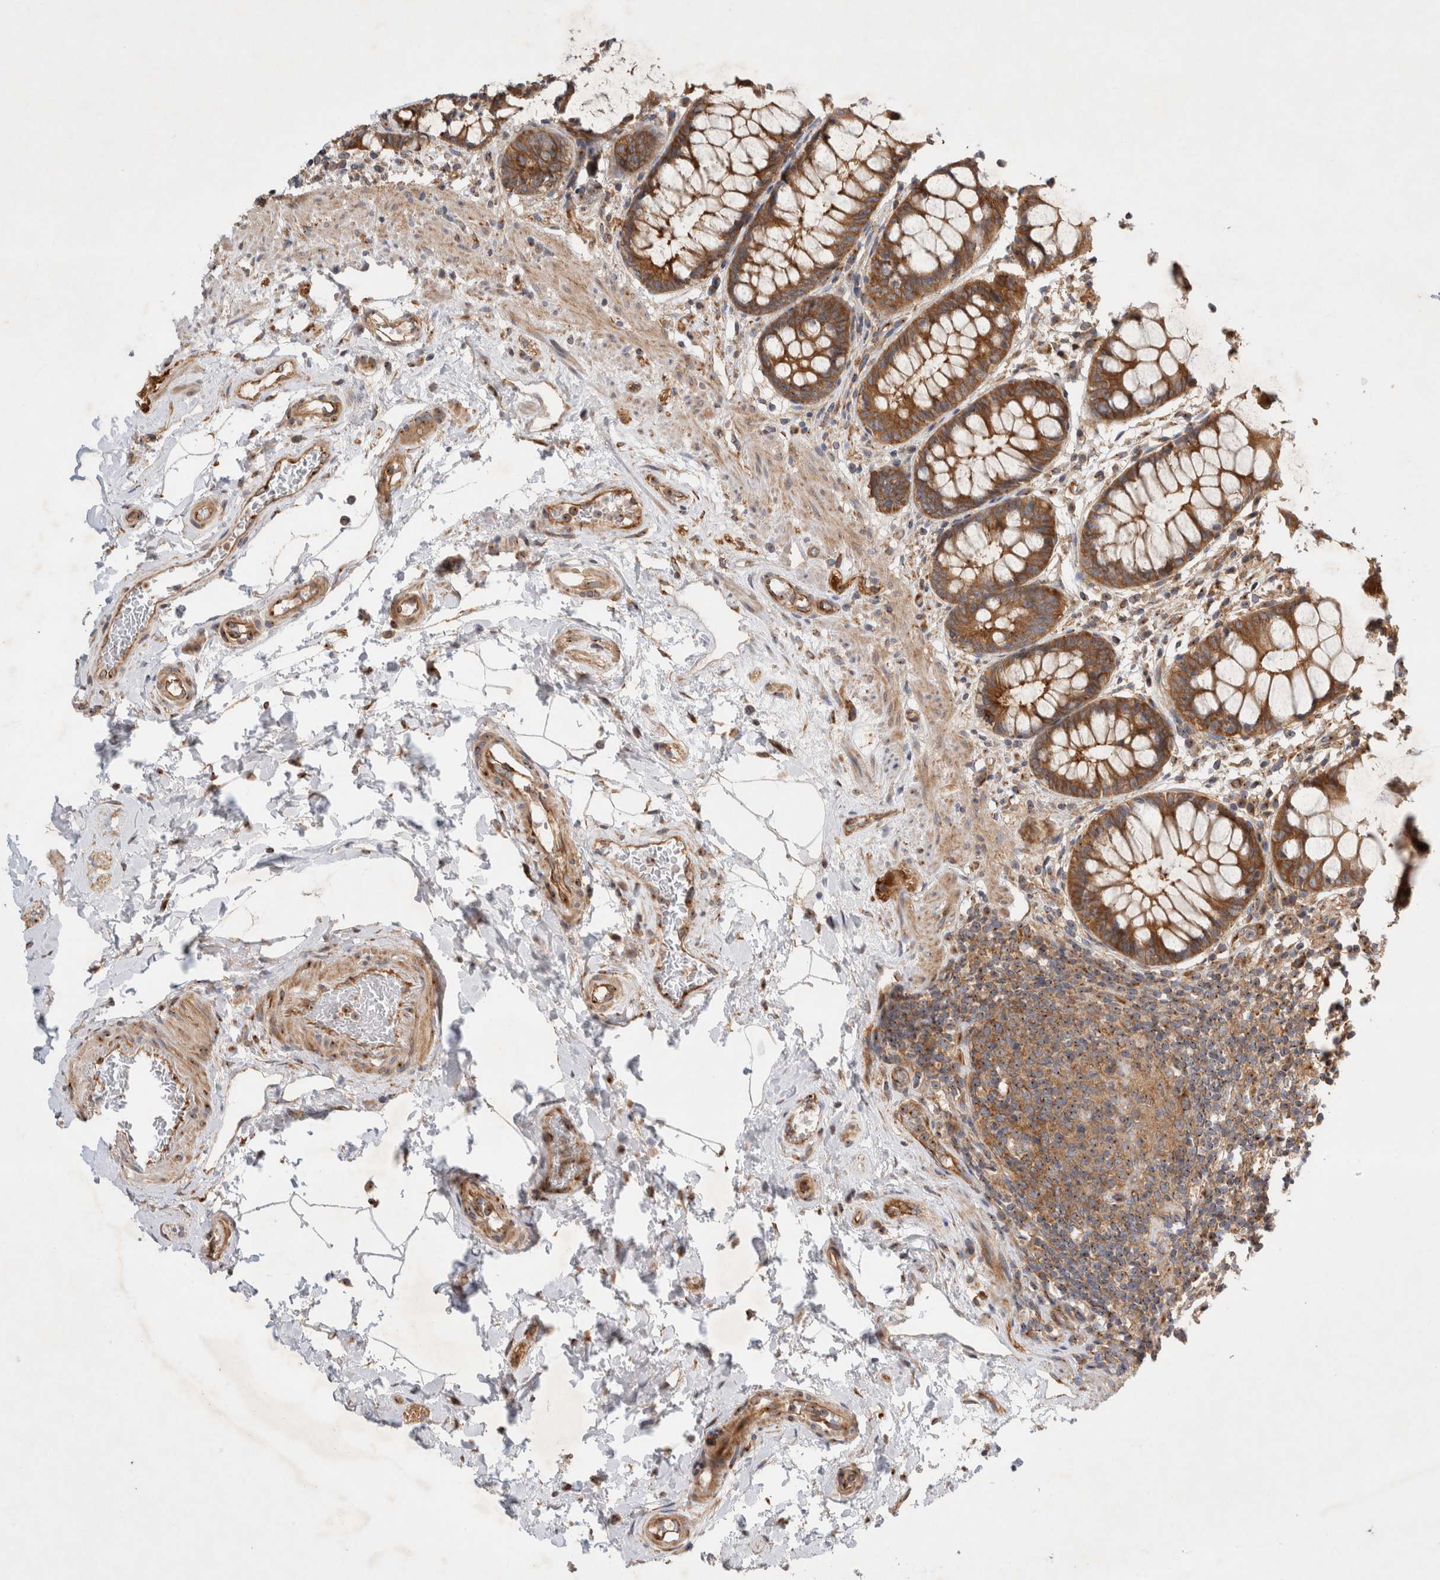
{"staining": {"intensity": "strong", "quantity": ">75%", "location": "cytoplasmic/membranous"}, "tissue": "rectum", "cell_type": "Glandular cells", "image_type": "normal", "snomed": [{"axis": "morphology", "description": "Normal tissue, NOS"}, {"axis": "topography", "description": "Rectum"}], "caption": "DAB immunohistochemical staining of unremarkable rectum displays strong cytoplasmic/membranous protein positivity in about >75% of glandular cells.", "gene": "GPR150", "patient": {"sex": "male", "age": 64}}